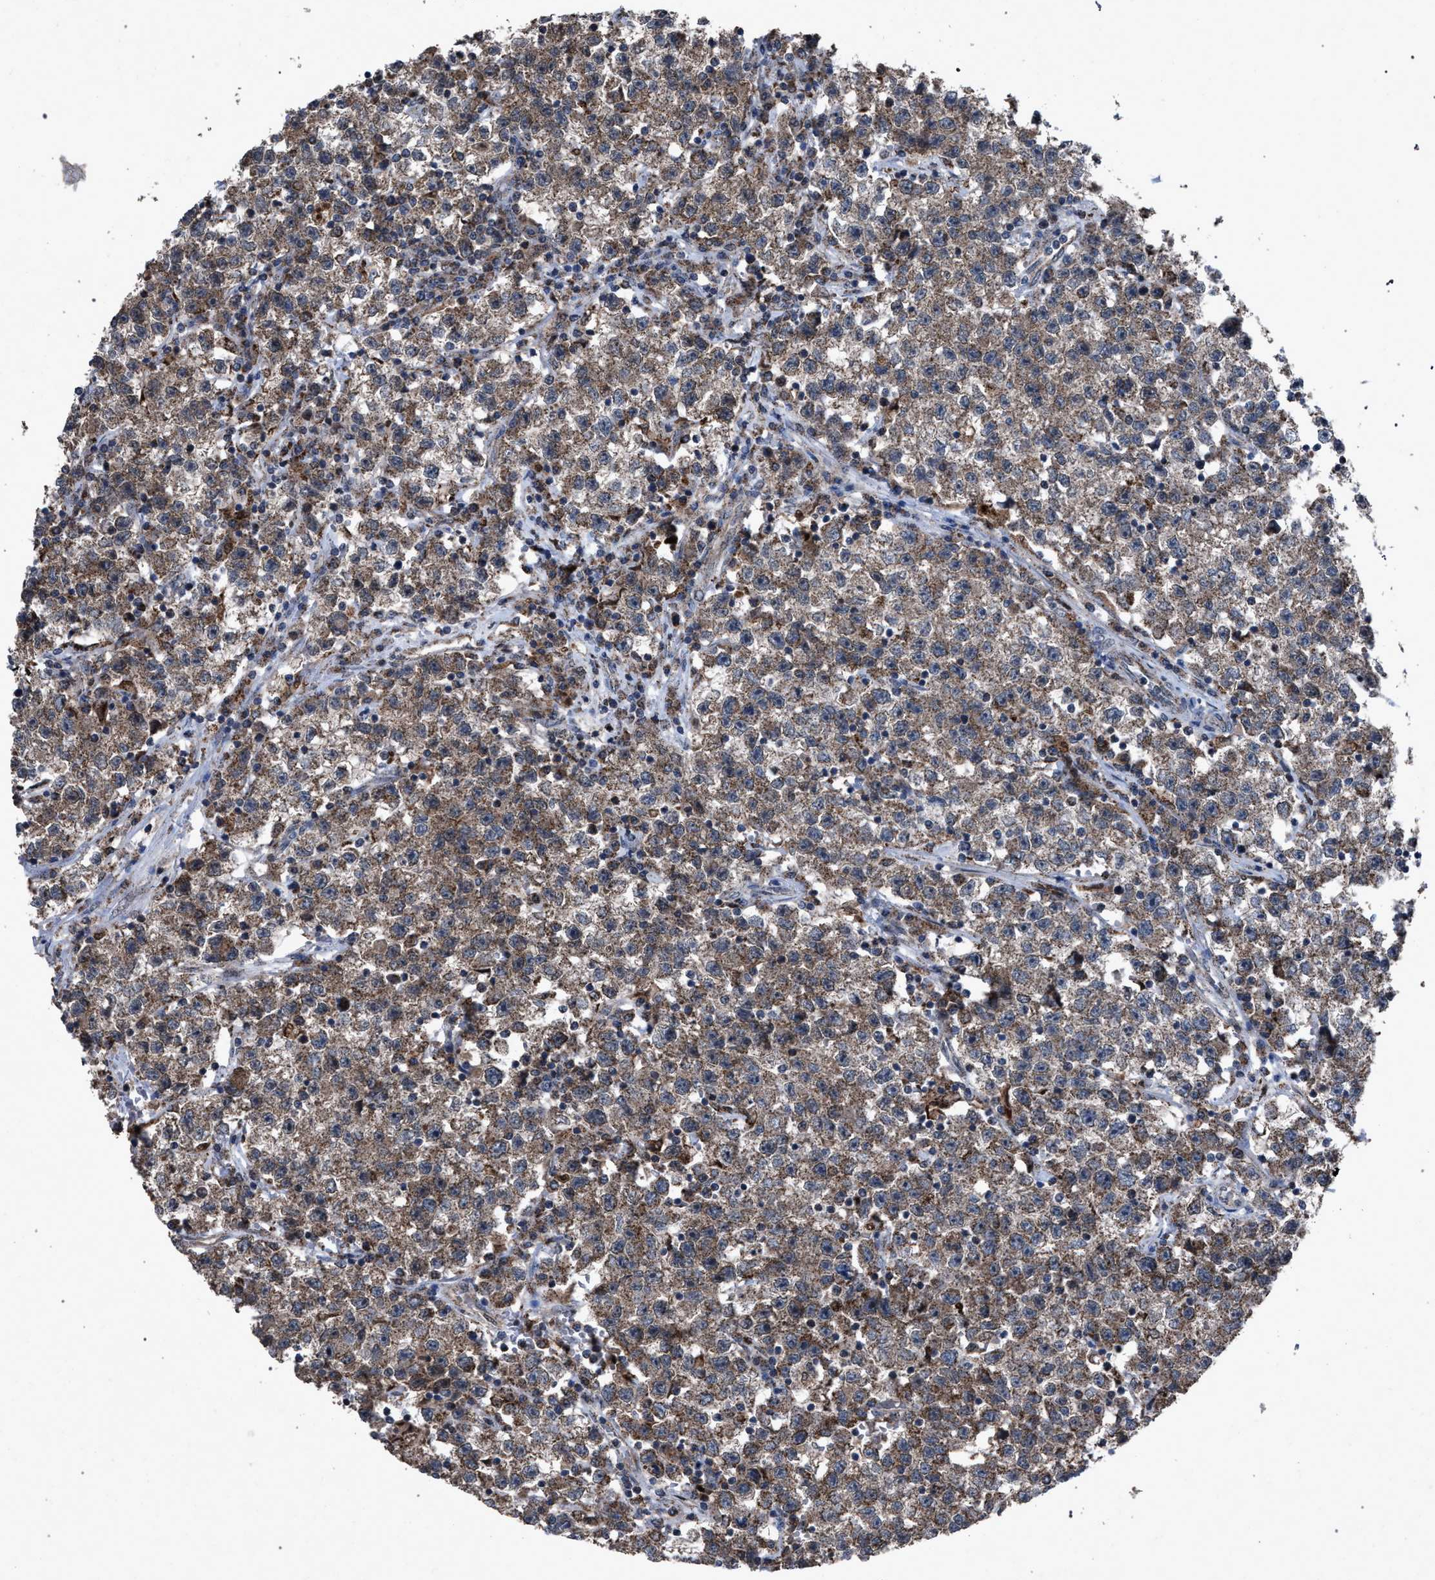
{"staining": {"intensity": "moderate", "quantity": ">75%", "location": "cytoplasmic/membranous"}, "tissue": "testis cancer", "cell_type": "Tumor cells", "image_type": "cancer", "snomed": [{"axis": "morphology", "description": "Seminoma, NOS"}, {"axis": "topography", "description": "Testis"}], "caption": "DAB immunohistochemical staining of testis cancer demonstrates moderate cytoplasmic/membranous protein positivity in approximately >75% of tumor cells.", "gene": "HSD17B4", "patient": {"sex": "male", "age": 22}}